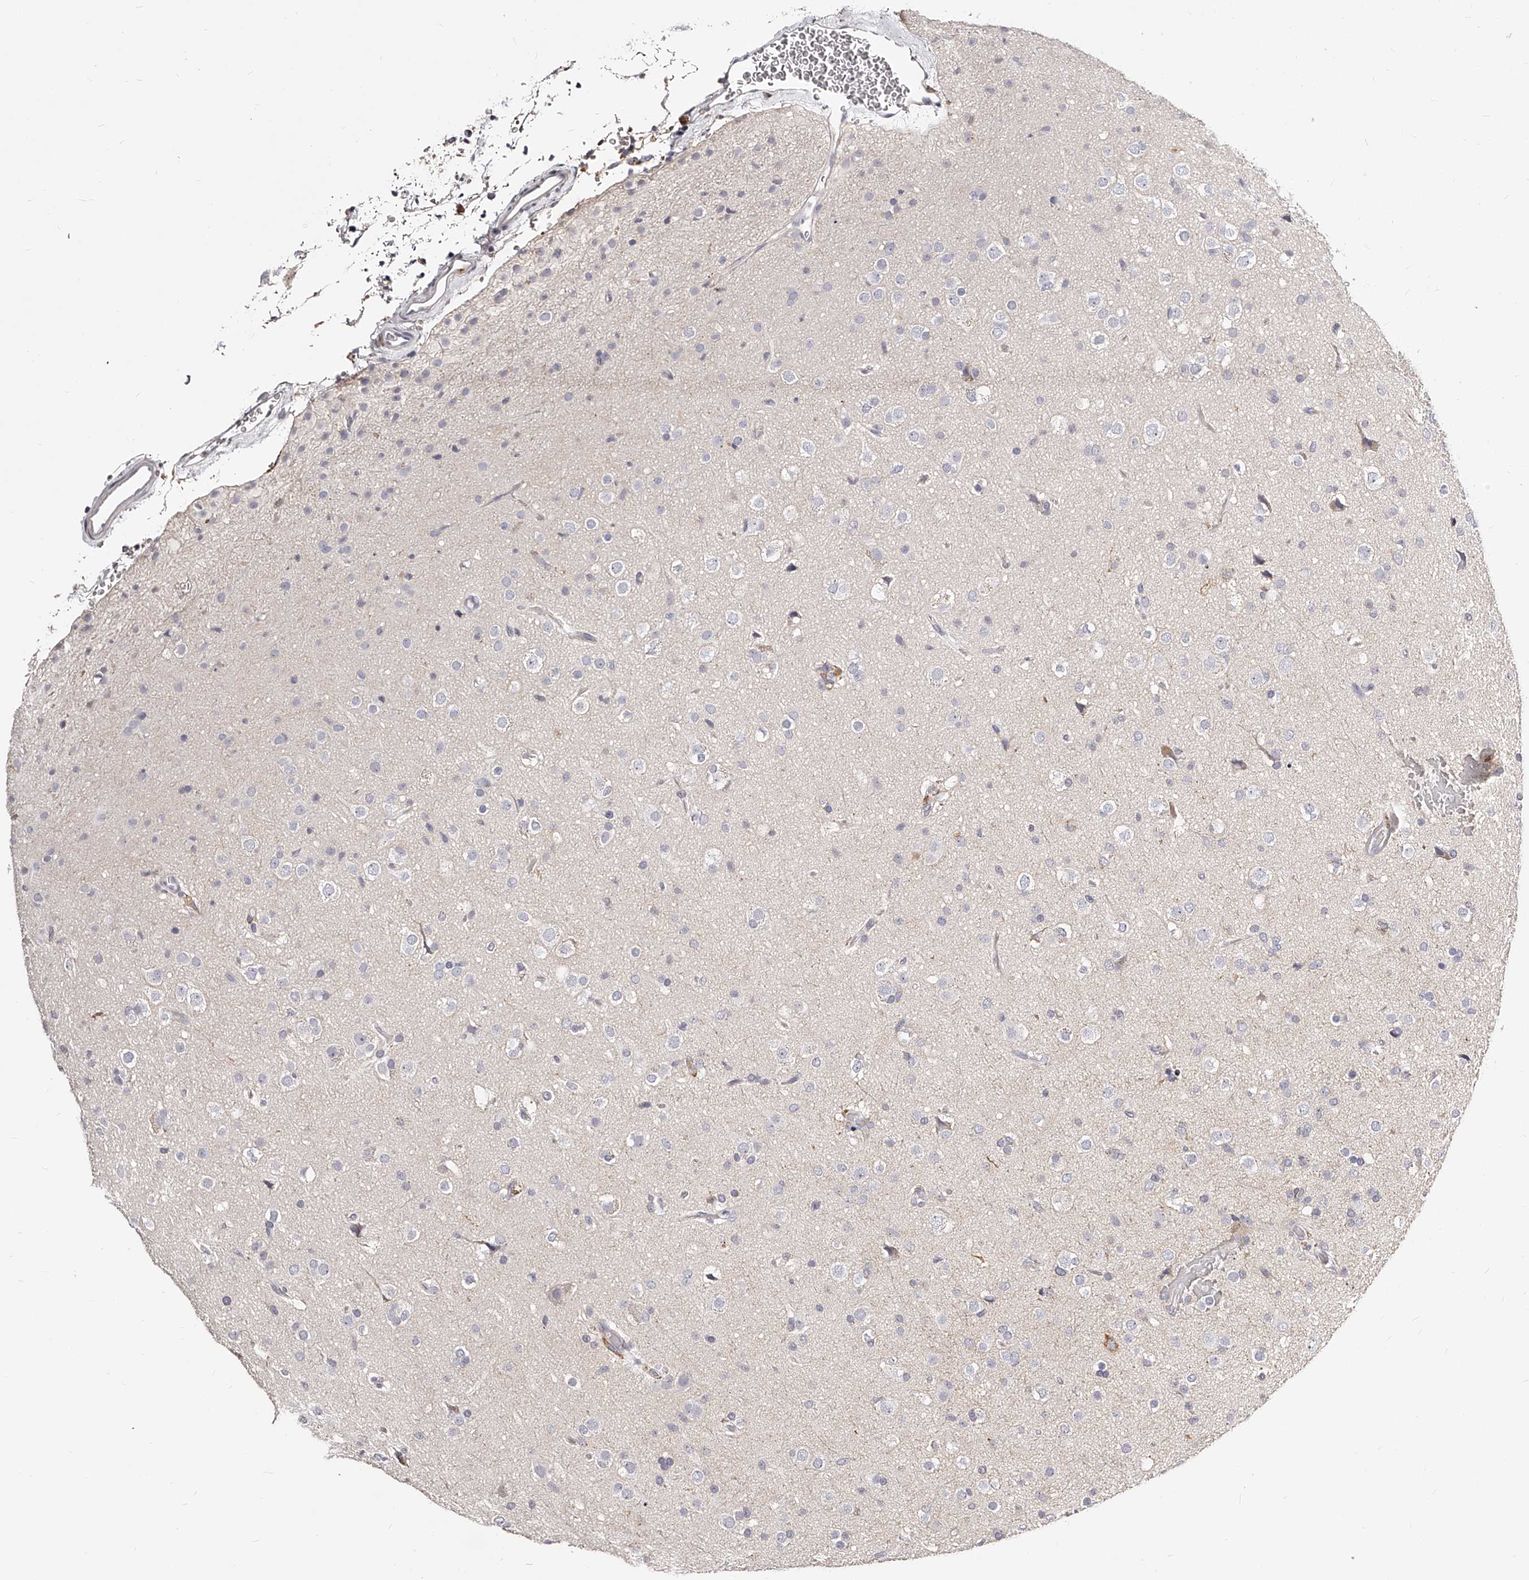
{"staining": {"intensity": "negative", "quantity": "none", "location": "none"}, "tissue": "glioma", "cell_type": "Tumor cells", "image_type": "cancer", "snomed": [{"axis": "morphology", "description": "Glioma, malignant, Low grade"}, {"axis": "topography", "description": "Brain"}], "caption": "Immunohistochemical staining of human glioma exhibits no significant positivity in tumor cells.", "gene": "CD82", "patient": {"sex": "male", "age": 65}}